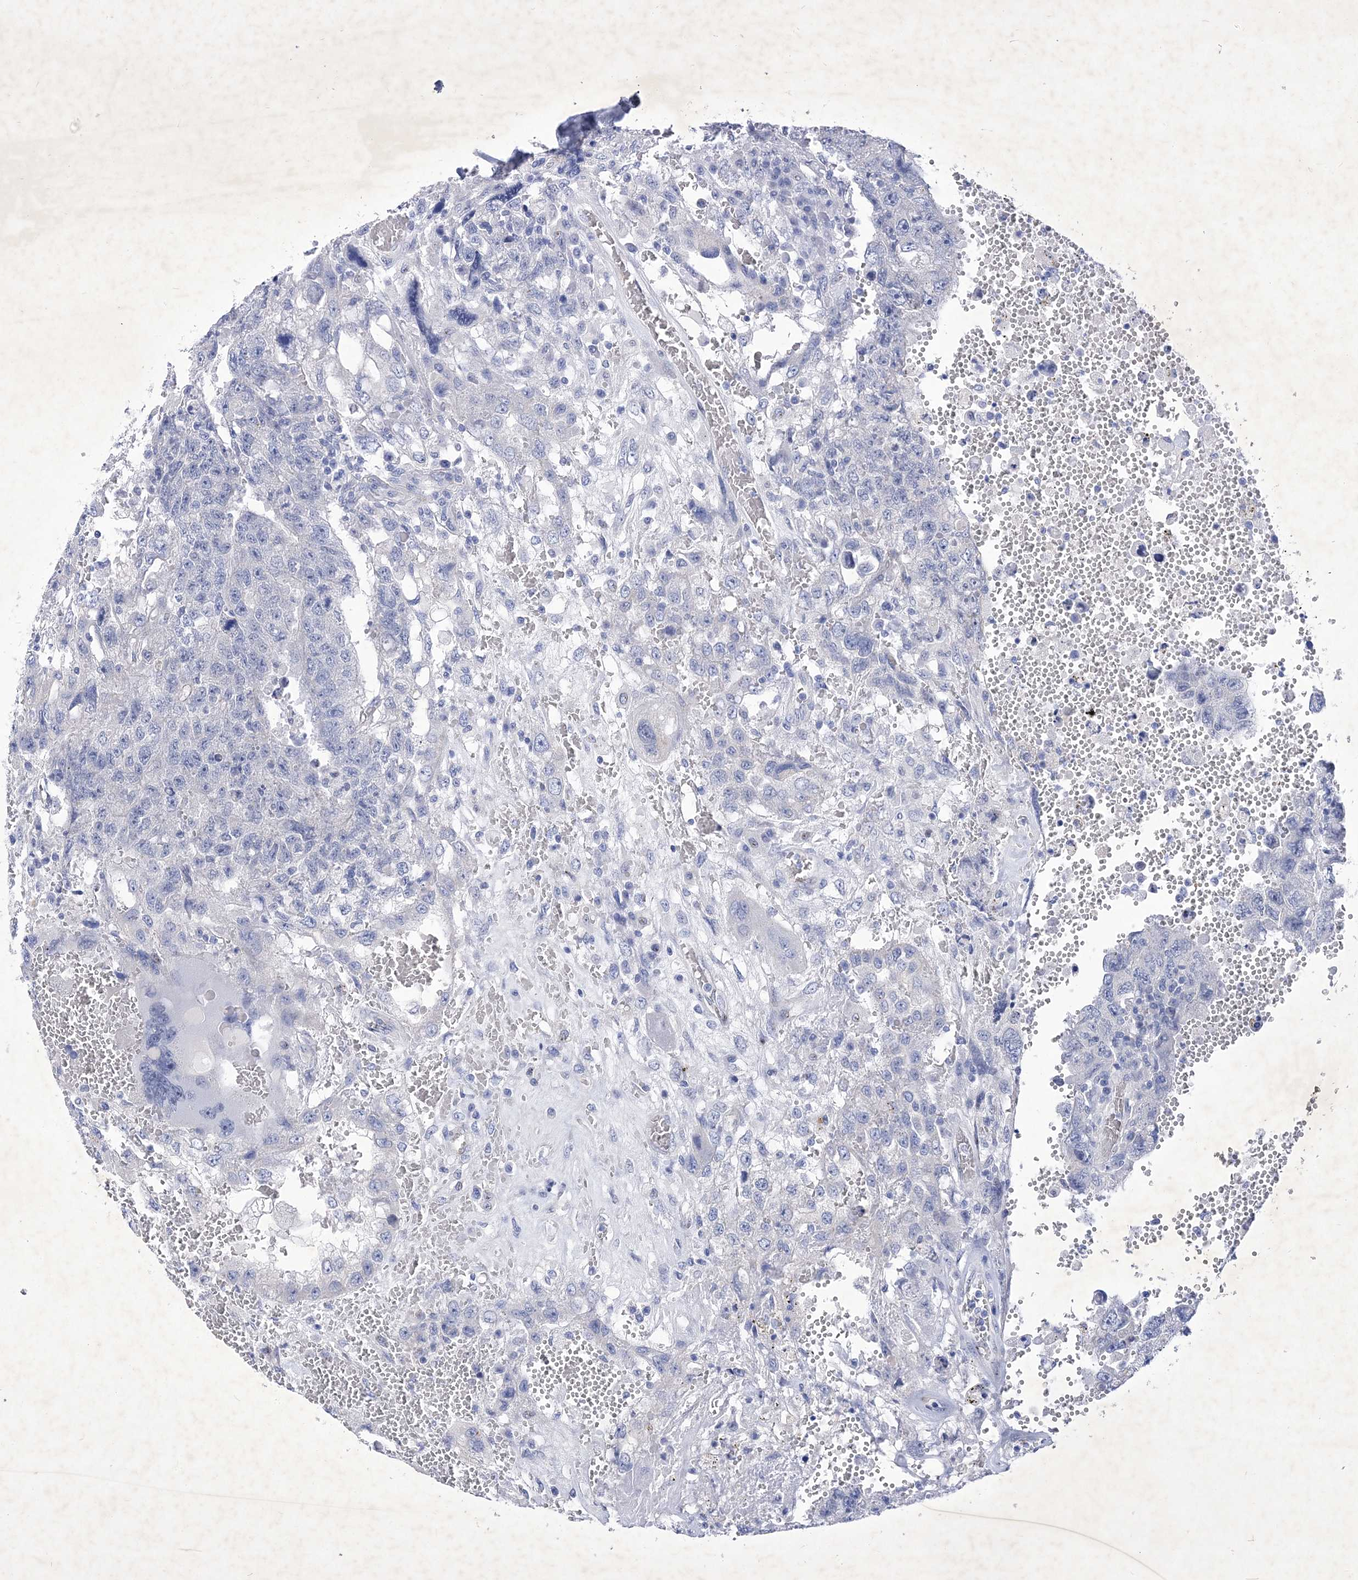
{"staining": {"intensity": "negative", "quantity": "none", "location": "none"}, "tissue": "testis cancer", "cell_type": "Tumor cells", "image_type": "cancer", "snomed": [{"axis": "morphology", "description": "Carcinoma, Embryonal, NOS"}, {"axis": "topography", "description": "Testis"}], "caption": "Immunohistochemistry image of testis embryonal carcinoma stained for a protein (brown), which demonstrates no positivity in tumor cells. (DAB IHC visualized using brightfield microscopy, high magnification).", "gene": "GPN1", "patient": {"sex": "male", "age": 26}}